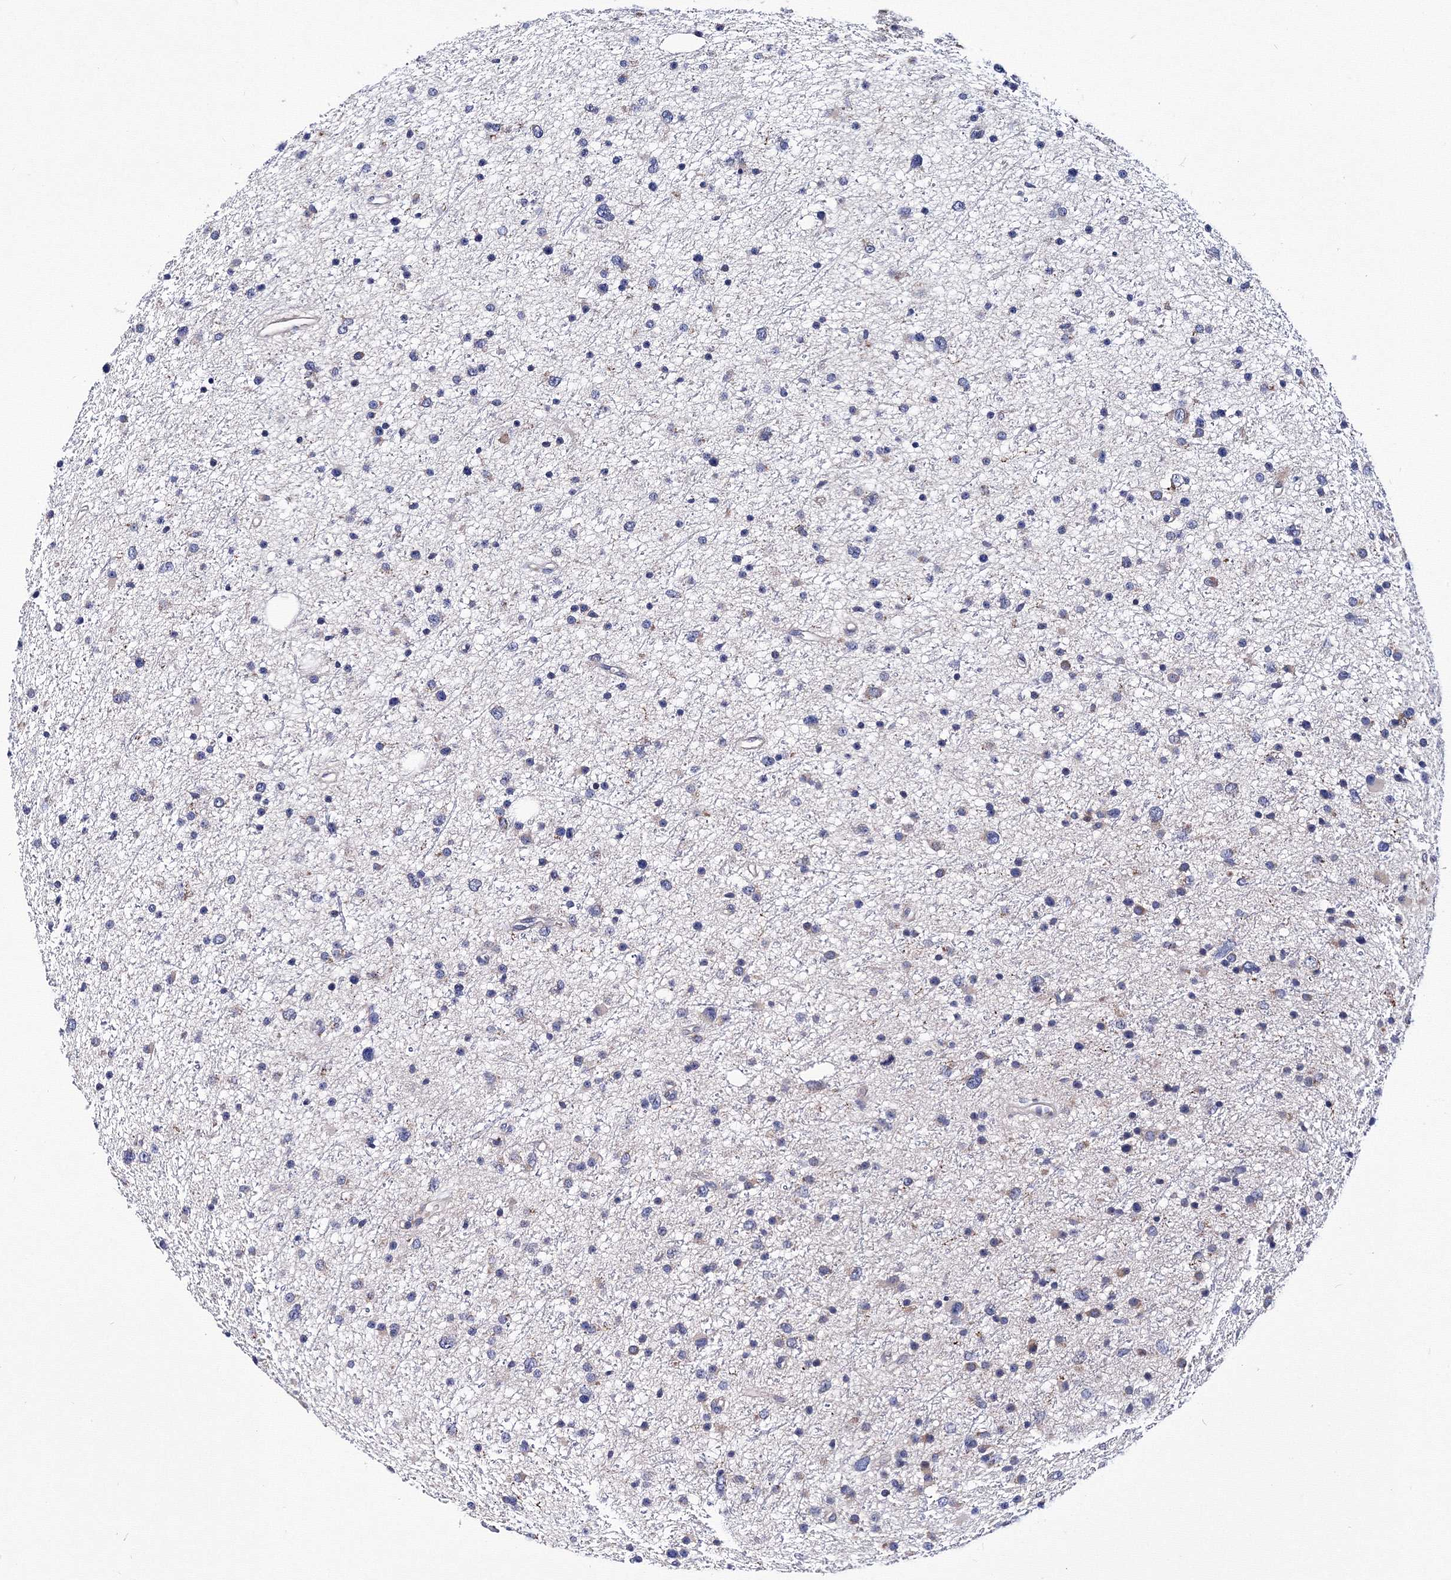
{"staining": {"intensity": "negative", "quantity": "none", "location": "none"}, "tissue": "glioma", "cell_type": "Tumor cells", "image_type": "cancer", "snomed": [{"axis": "morphology", "description": "Glioma, malignant, Low grade"}, {"axis": "topography", "description": "Cerebral cortex"}], "caption": "This is an IHC micrograph of human malignant glioma (low-grade). There is no expression in tumor cells.", "gene": "TRPM2", "patient": {"sex": "female", "age": 39}}